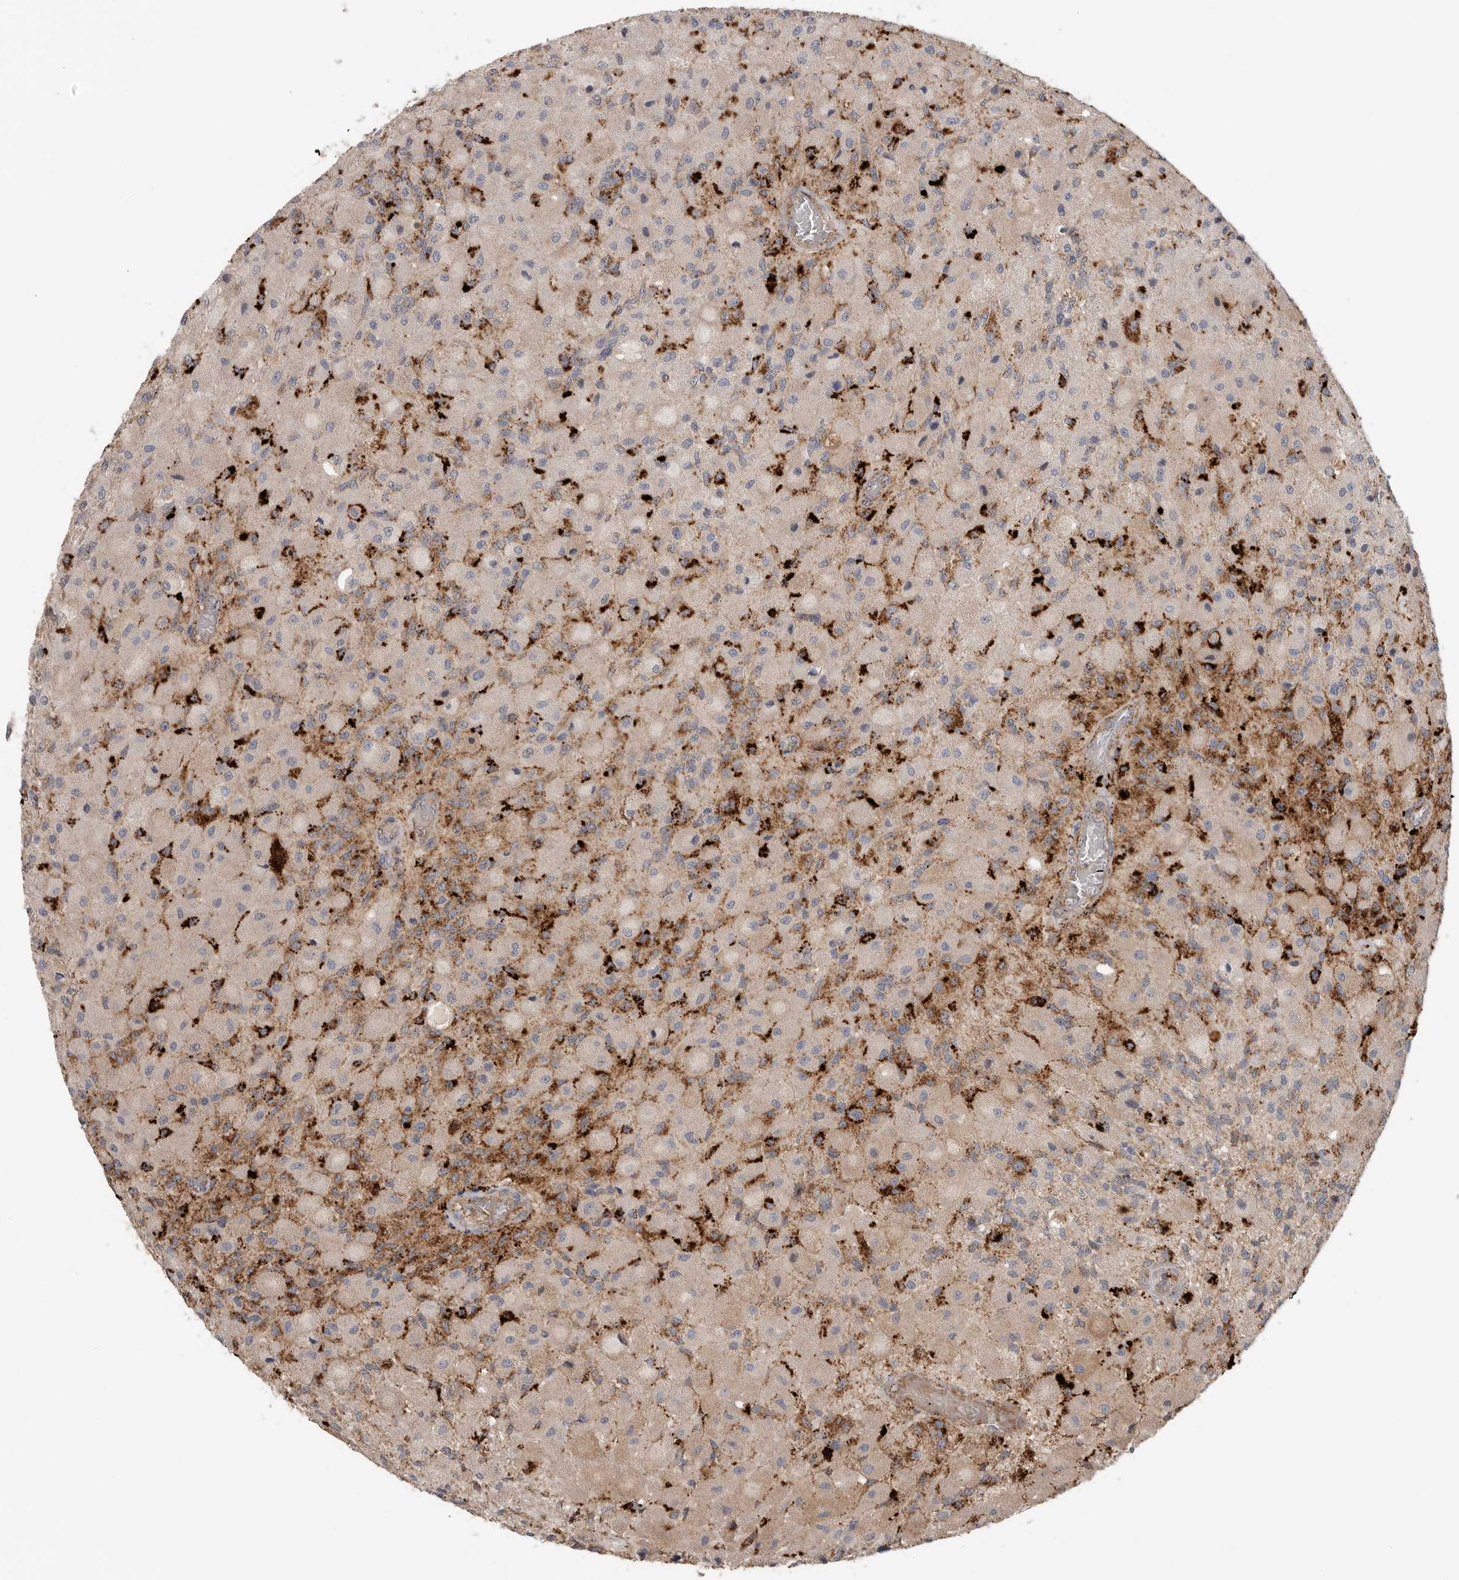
{"staining": {"intensity": "moderate", "quantity": "25%-75%", "location": "cytoplasmic/membranous"}, "tissue": "glioma", "cell_type": "Tumor cells", "image_type": "cancer", "snomed": [{"axis": "morphology", "description": "Normal tissue, NOS"}, {"axis": "morphology", "description": "Glioma, malignant, High grade"}, {"axis": "topography", "description": "Cerebral cortex"}], "caption": "Immunohistochemistry histopathology image of neoplastic tissue: malignant glioma (high-grade) stained using immunohistochemistry demonstrates medium levels of moderate protein expression localized specifically in the cytoplasmic/membranous of tumor cells, appearing as a cytoplasmic/membranous brown color.", "gene": "GALNS", "patient": {"sex": "male", "age": 77}}